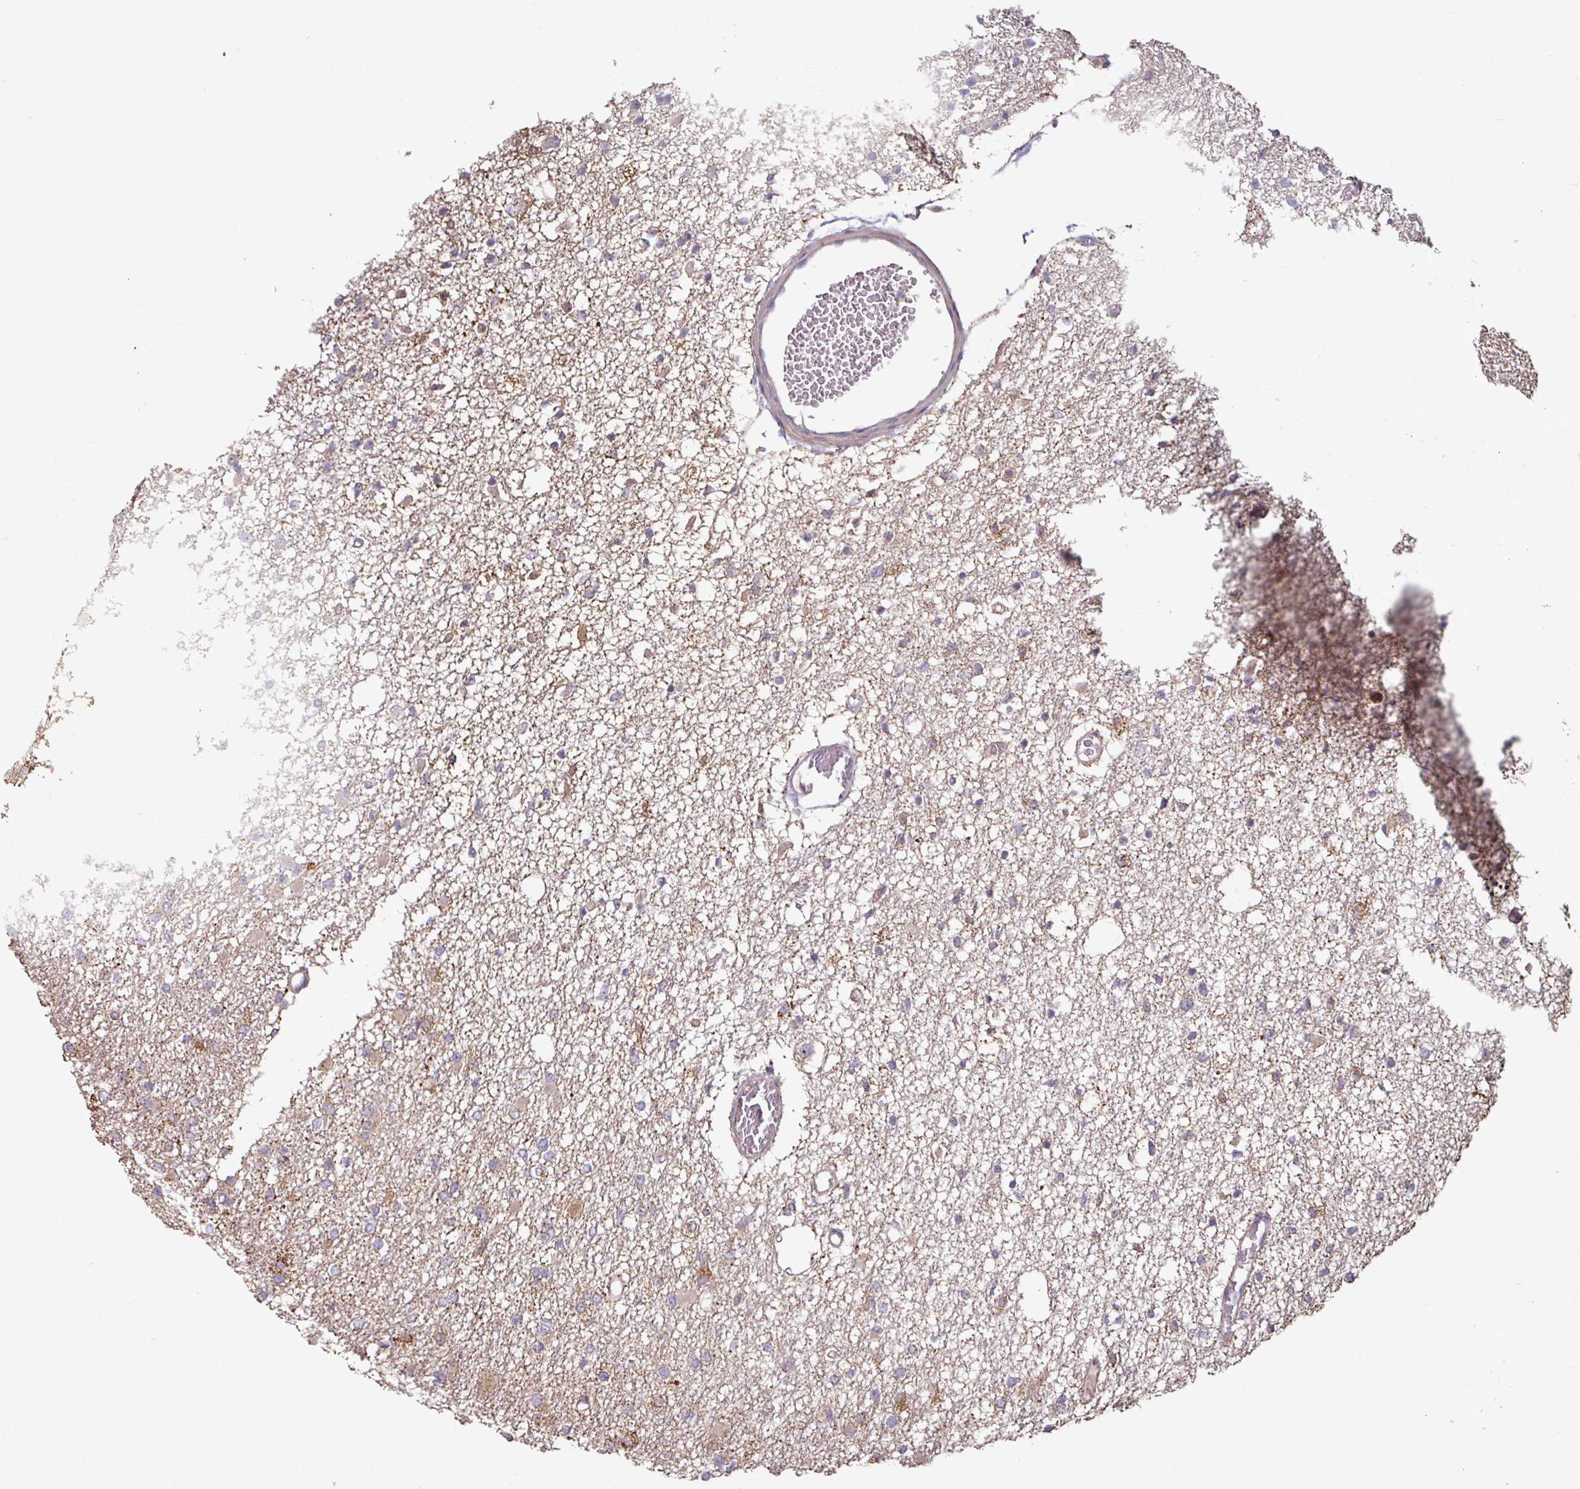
{"staining": {"intensity": "moderate", "quantity": "<25%", "location": "cytoplasmic/membranous"}, "tissue": "glioma", "cell_type": "Tumor cells", "image_type": "cancer", "snomed": [{"axis": "morphology", "description": "Glioma, malignant, Low grade"}, {"axis": "topography", "description": "Brain"}], "caption": "Human malignant glioma (low-grade) stained with a brown dye exhibits moderate cytoplasmic/membranous positive positivity in approximately <25% of tumor cells.", "gene": "OR2D3", "patient": {"sex": "female", "age": 22}}